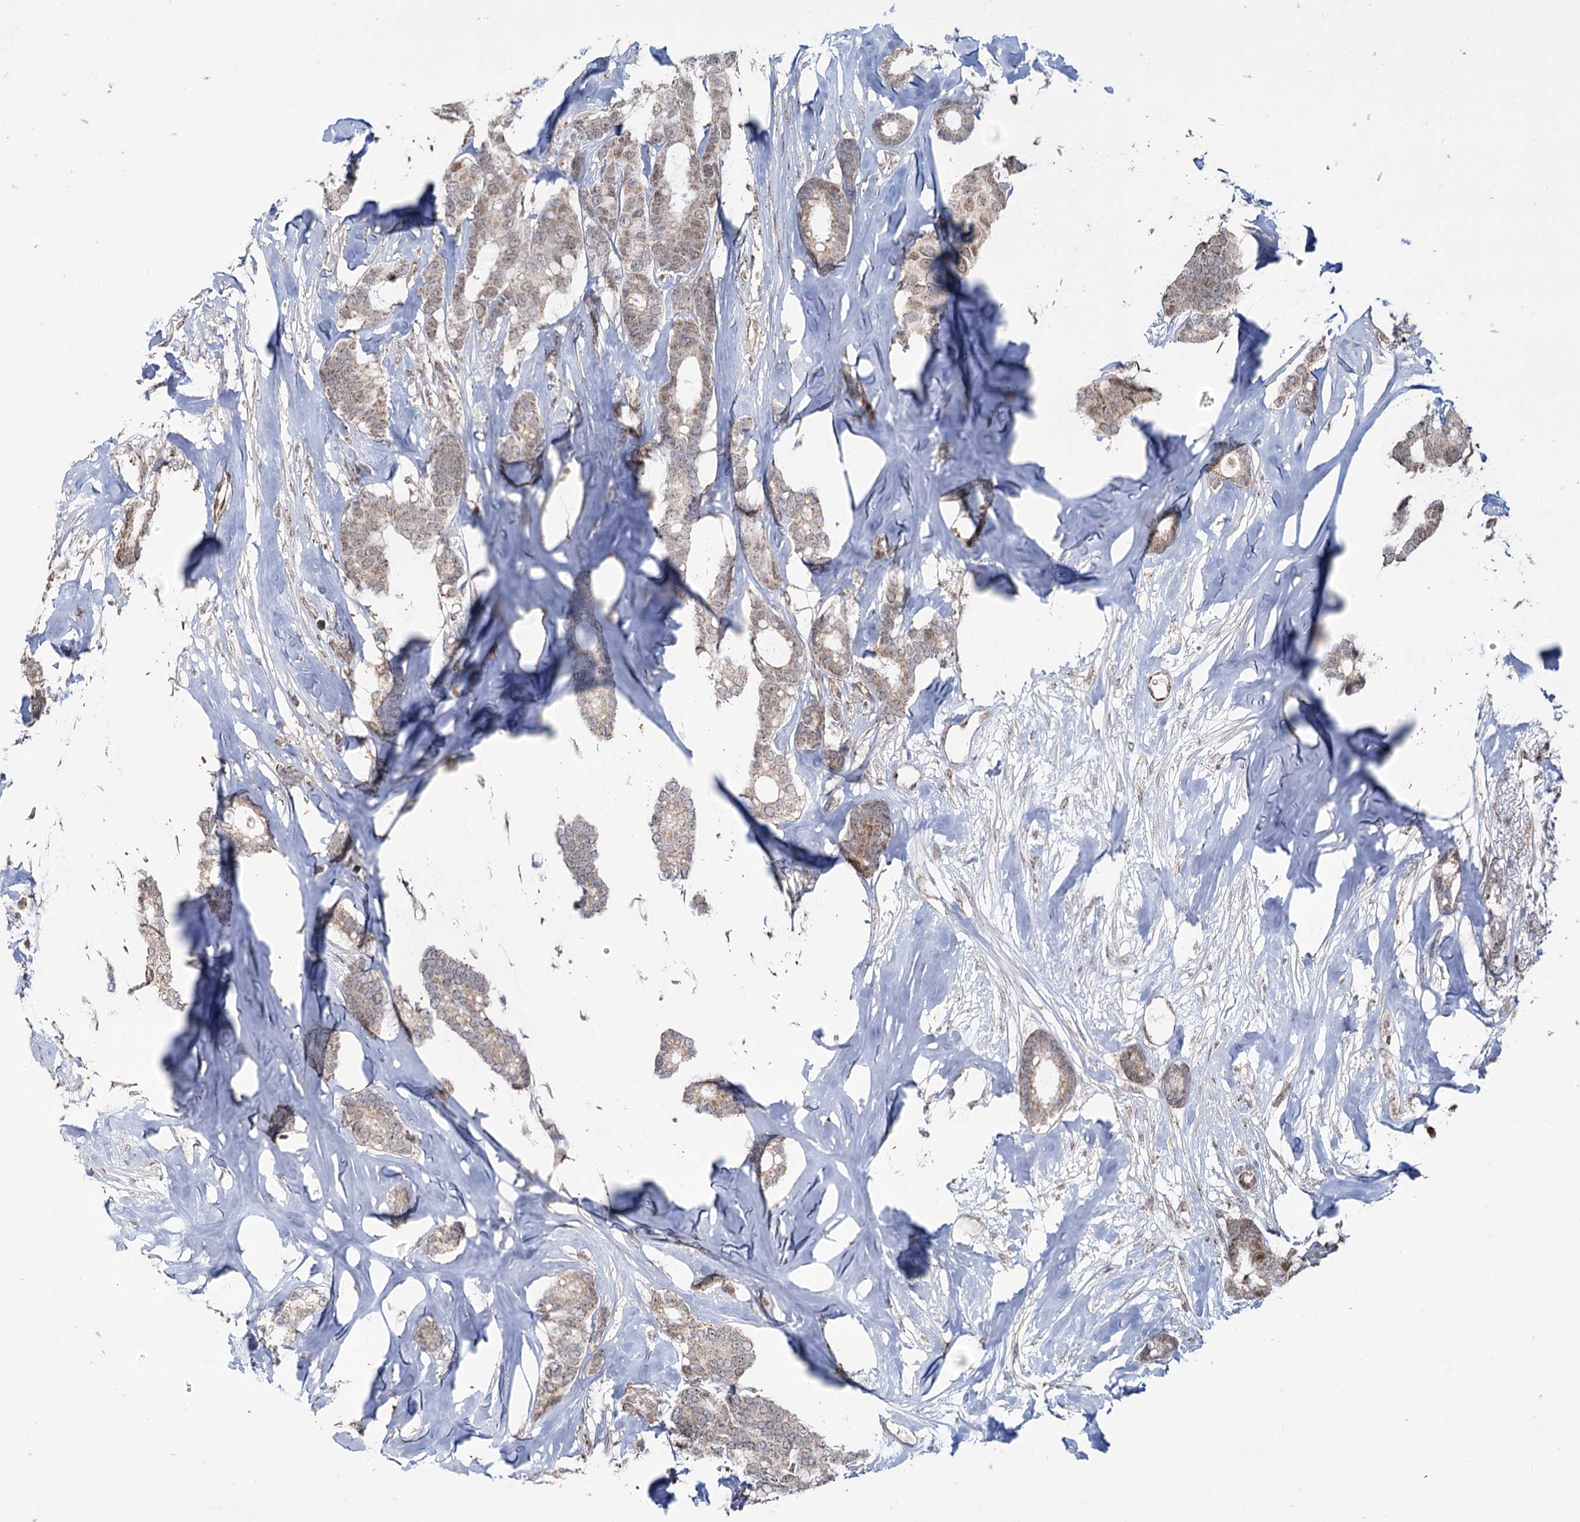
{"staining": {"intensity": "weak", "quantity": ">75%", "location": "cytoplasmic/membranous"}, "tissue": "breast cancer", "cell_type": "Tumor cells", "image_type": "cancer", "snomed": [{"axis": "morphology", "description": "Duct carcinoma"}, {"axis": "topography", "description": "Breast"}], "caption": "A high-resolution image shows IHC staining of breast intraductal carcinoma, which shows weak cytoplasmic/membranous expression in about >75% of tumor cells.", "gene": "STEEP1", "patient": {"sex": "female", "age": 87}}